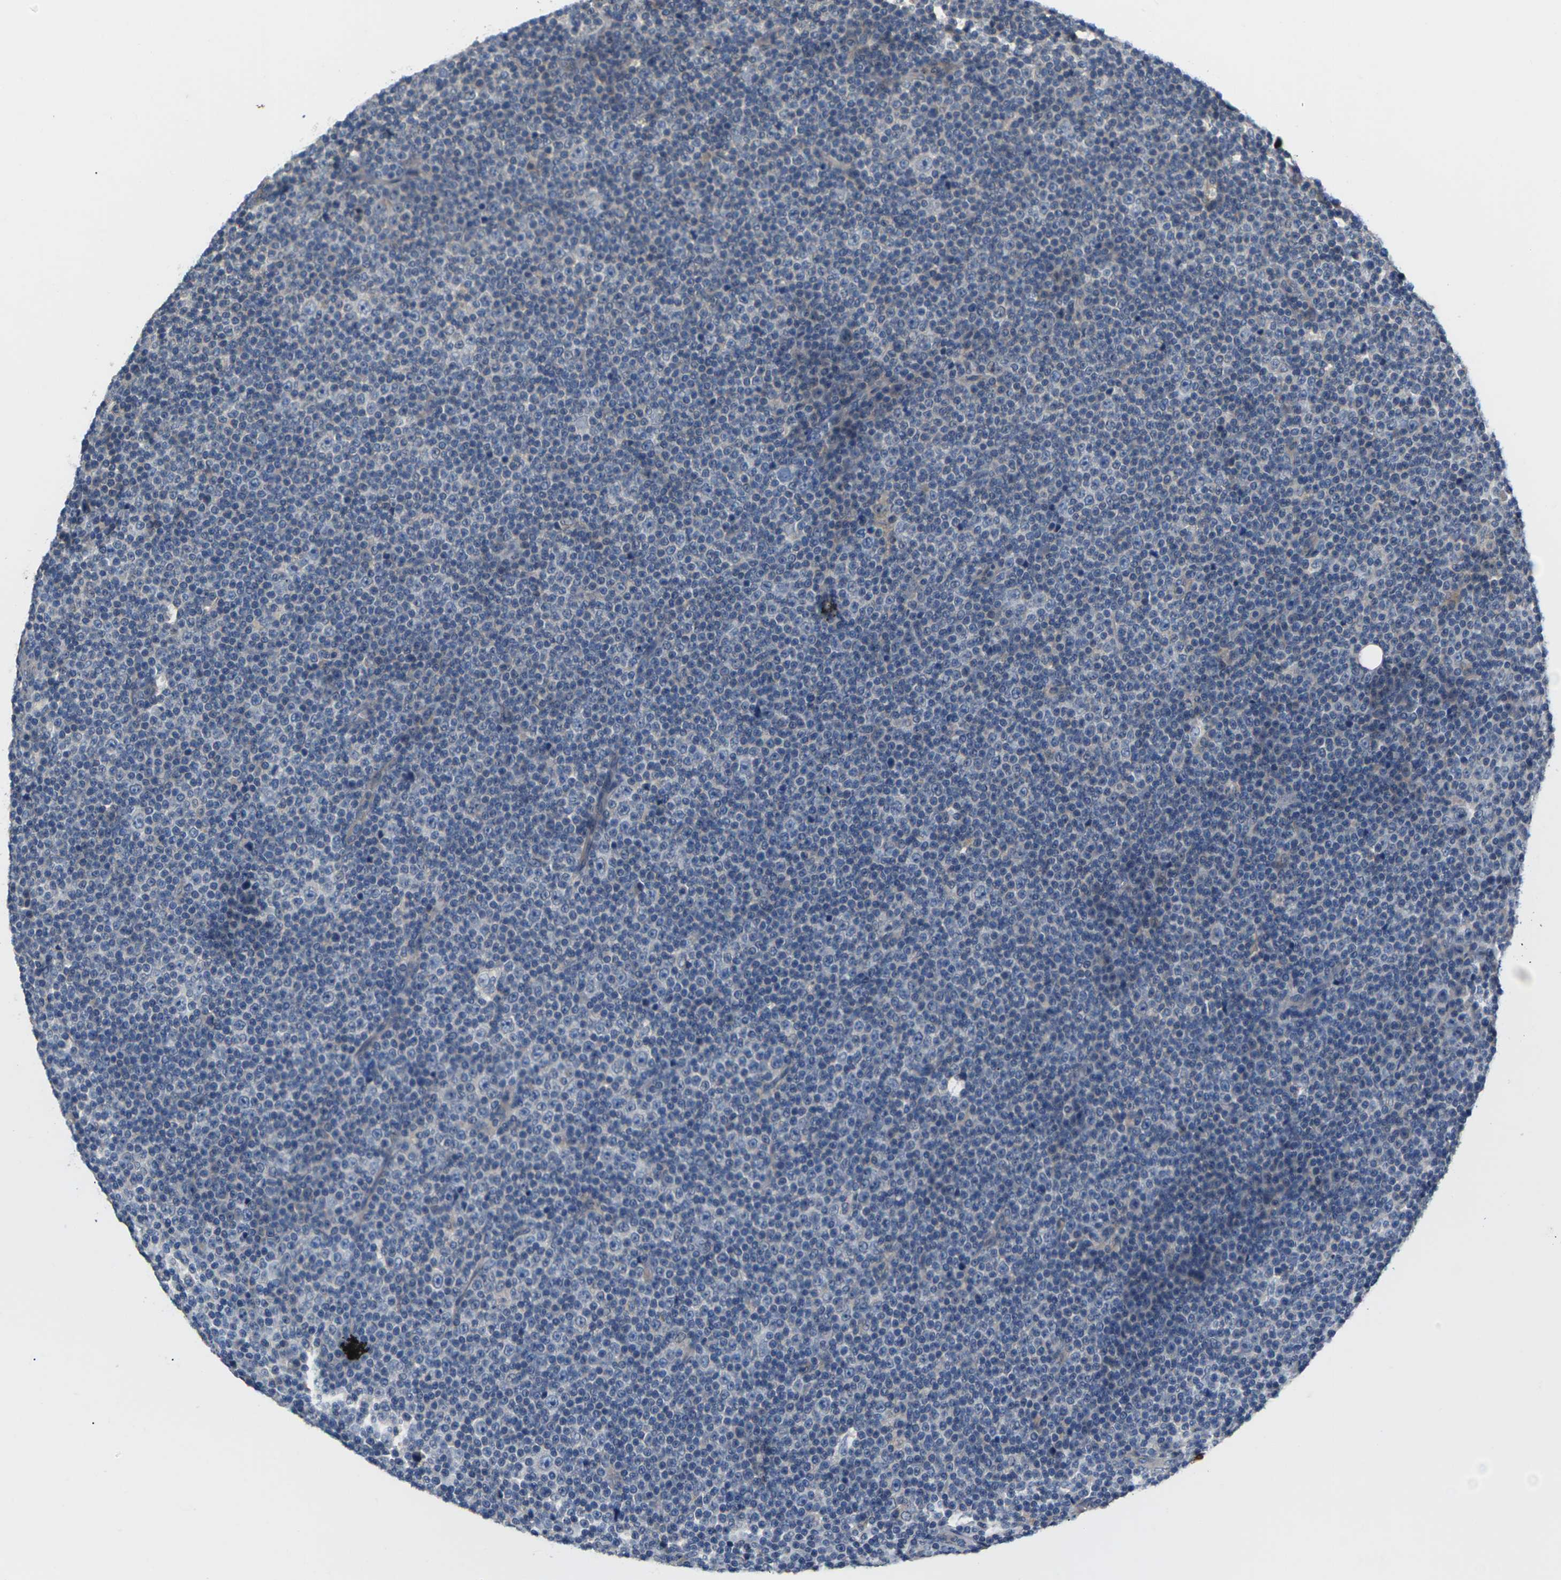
{"staining": {"intensity": "negative", "quantity": "none", "location": "none"}, "tissue": "lymphoma", "cell_type": "Tumor cells", "image_type": "cancer", "snomed": [{"axis": "morphology", "description": "Malignant lymphoma, non-Hodgkin's type, Low grade"}, {"axis": "topography", "description": "Lymph node"}], "caption": "A micrograph of low-grade malignant lymphoma, non-Hodgkin's type stained for a protein demonstrates no brown staining in tumor cells. The staining is performed using DAB (3,3'-diaminobenzidine) brown chromogen with nuclei counter-stained in using hematoxylin.", "gene": "SLC2A2", "patient": {"sex": "female", "age": 67}}